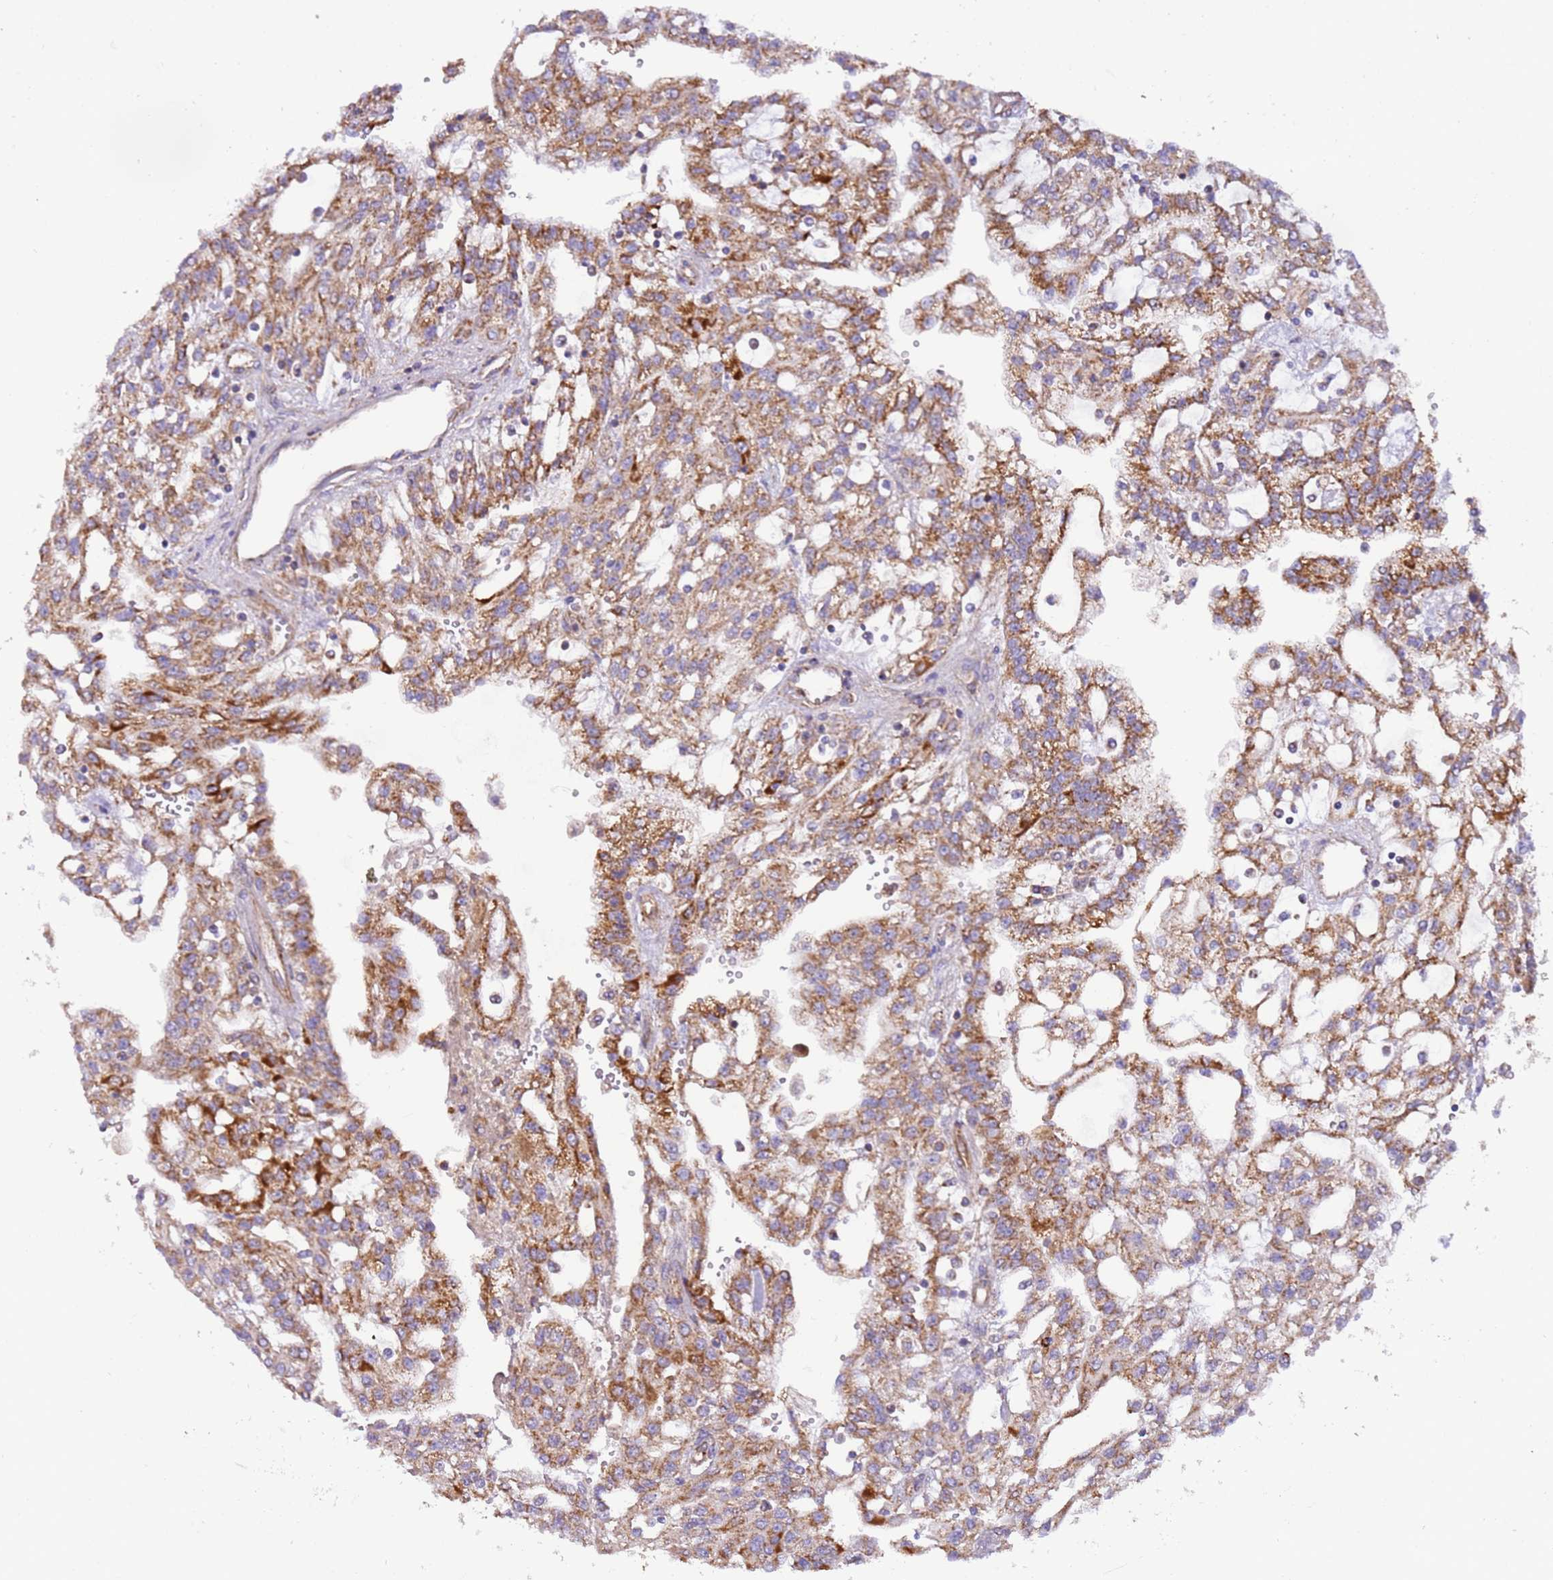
{"staining": {"intensity": "moderate", "quantity": ">75%", "location": "cytoplasmic/membranous"}, "tissue": "renal cancer", "cell_type": "Tumor cells", "image_type": "cancer", "snomed": [{"axis": "morphology", "description": "Adenocarcinoma, NOS"}, {"axis": "topography", "description": "Kidney"}], "caption": "Immunohistochemical staining of renal cancer shows moderate cytoplasmic/membranous protein staining in about >75% of tumor cells.", "gene": "MRPL20", "patient": {"sex": "male", "age": 63}}